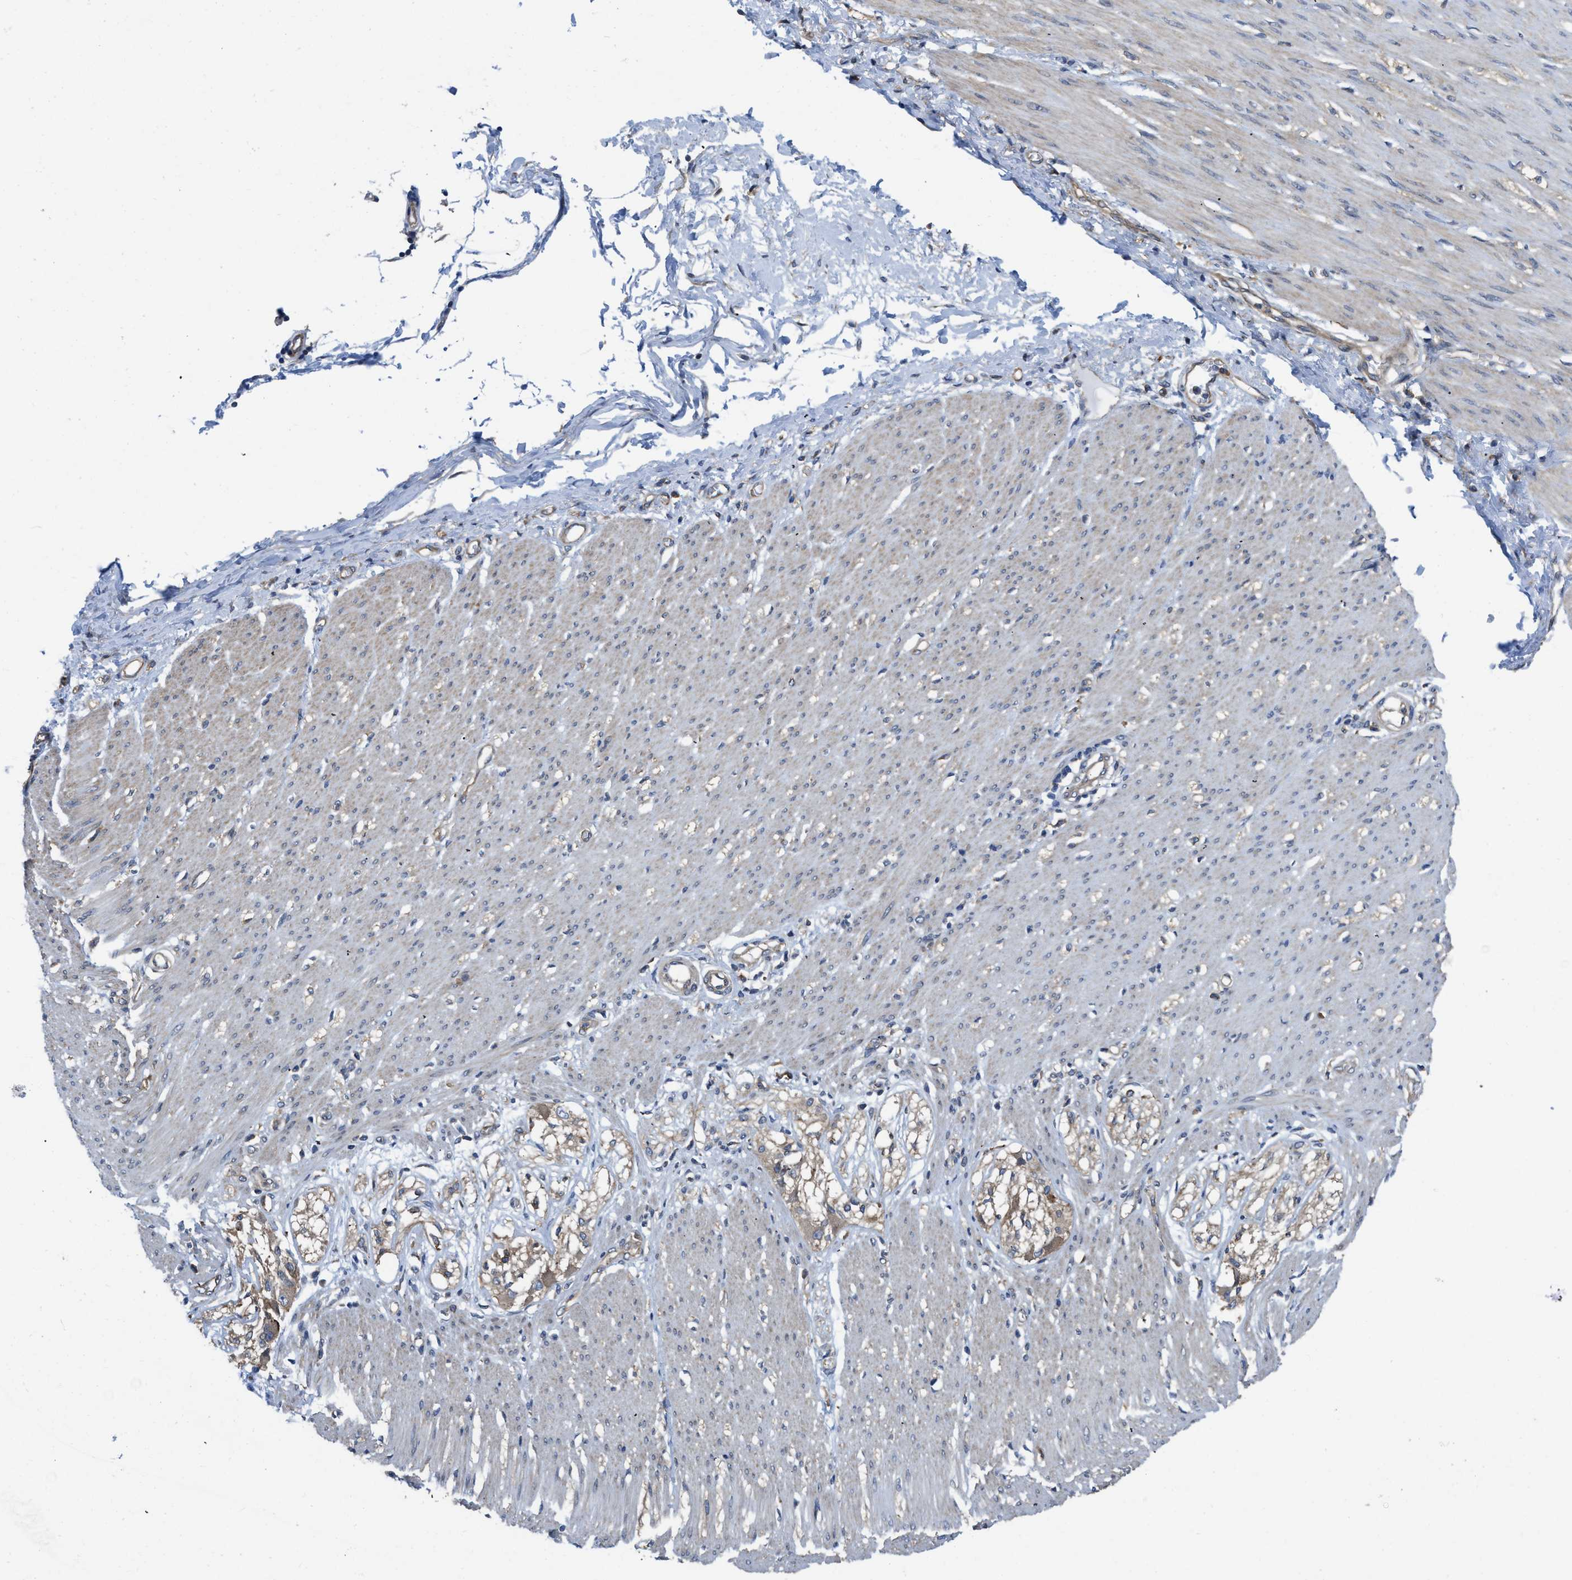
{"staining": {"intensity": "weak", "quantity": "25%-75%", "location": "cytoplasmic/membranous"}, "tissue": "adipose tissue", "cell_type": "Adipocytes", "image_type": "normal", "snomed": [{"axis": "morphology", "description": "Normal tissue, NOS"}, {"axis": "morphology", "description": "Adenocarcinoma, NOS"}, {"axis": "topography", "description": "Colon"}, {"axis": "topography", "description": "Peripheral nerve tissue"}], "caption": "An immunohistochemistry micrograph of unremarkable tissue is shown. Protein staining in brown labels weak cytoplasmic/membranous positivity in adipose tissue within adipocytes.", "gene": "MYO18A", "patient": {"sex": "male", "age": 14}}